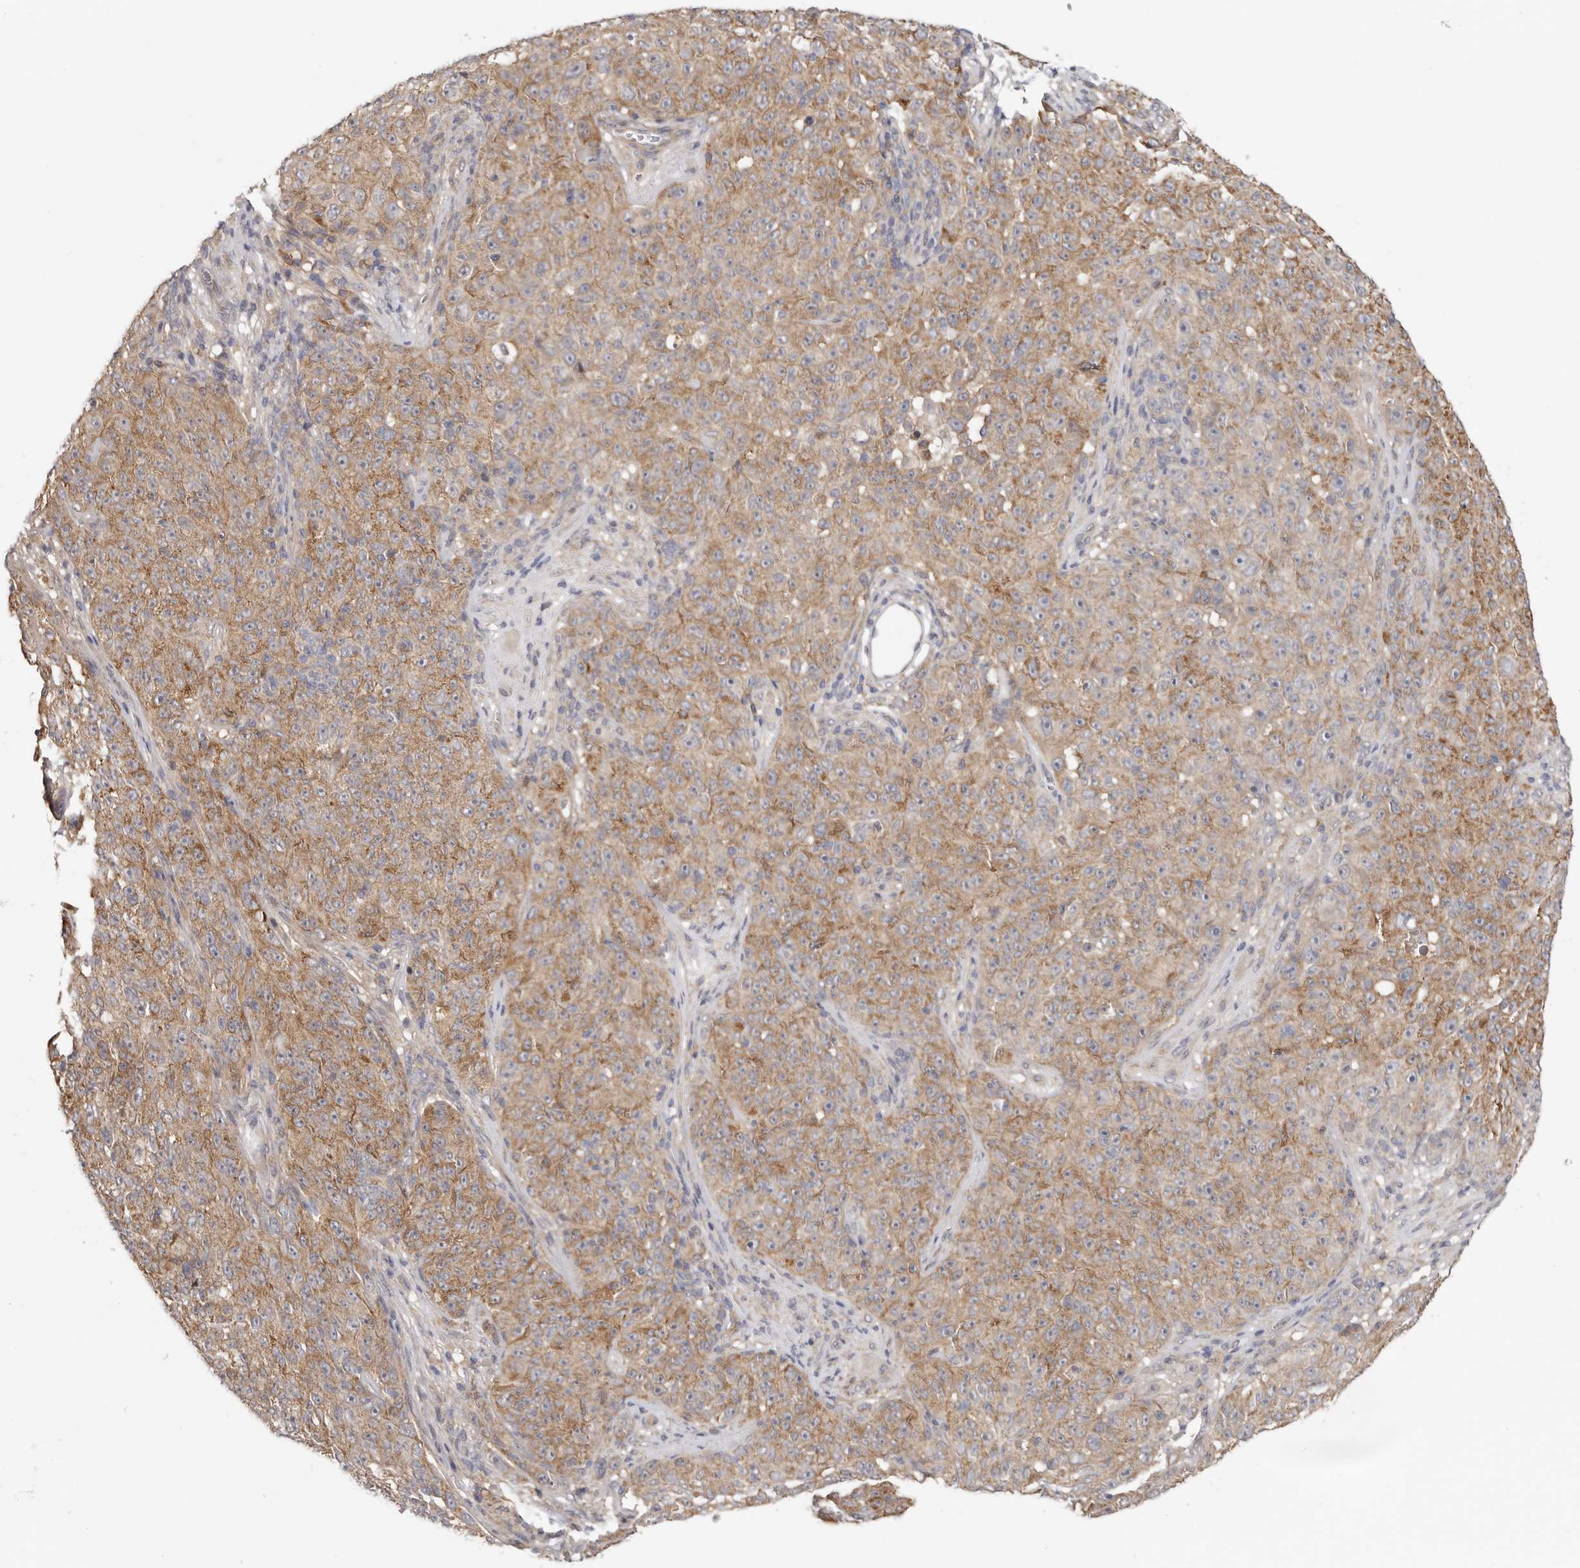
{"staining": {"intensity": "moderate", "quantity": ">75%", "location": "cytoplasmic/membranous"}, "tissue": "melanoma", "cell_type": "Tumor cells", "image_type": "cancer", "snomed": [{"axis": "morphology", "description": "Malignant melanoma, NOS"}, {"axis": "topography", "description": "Skin"}], "caption": "Melanoma stained with immunohistochemistry shows moderate cytoplasmic/membranous expression in about >75% of tumor cells.", "gene": "MSRB2", "patient": {"sex": "female", "age": 82}}